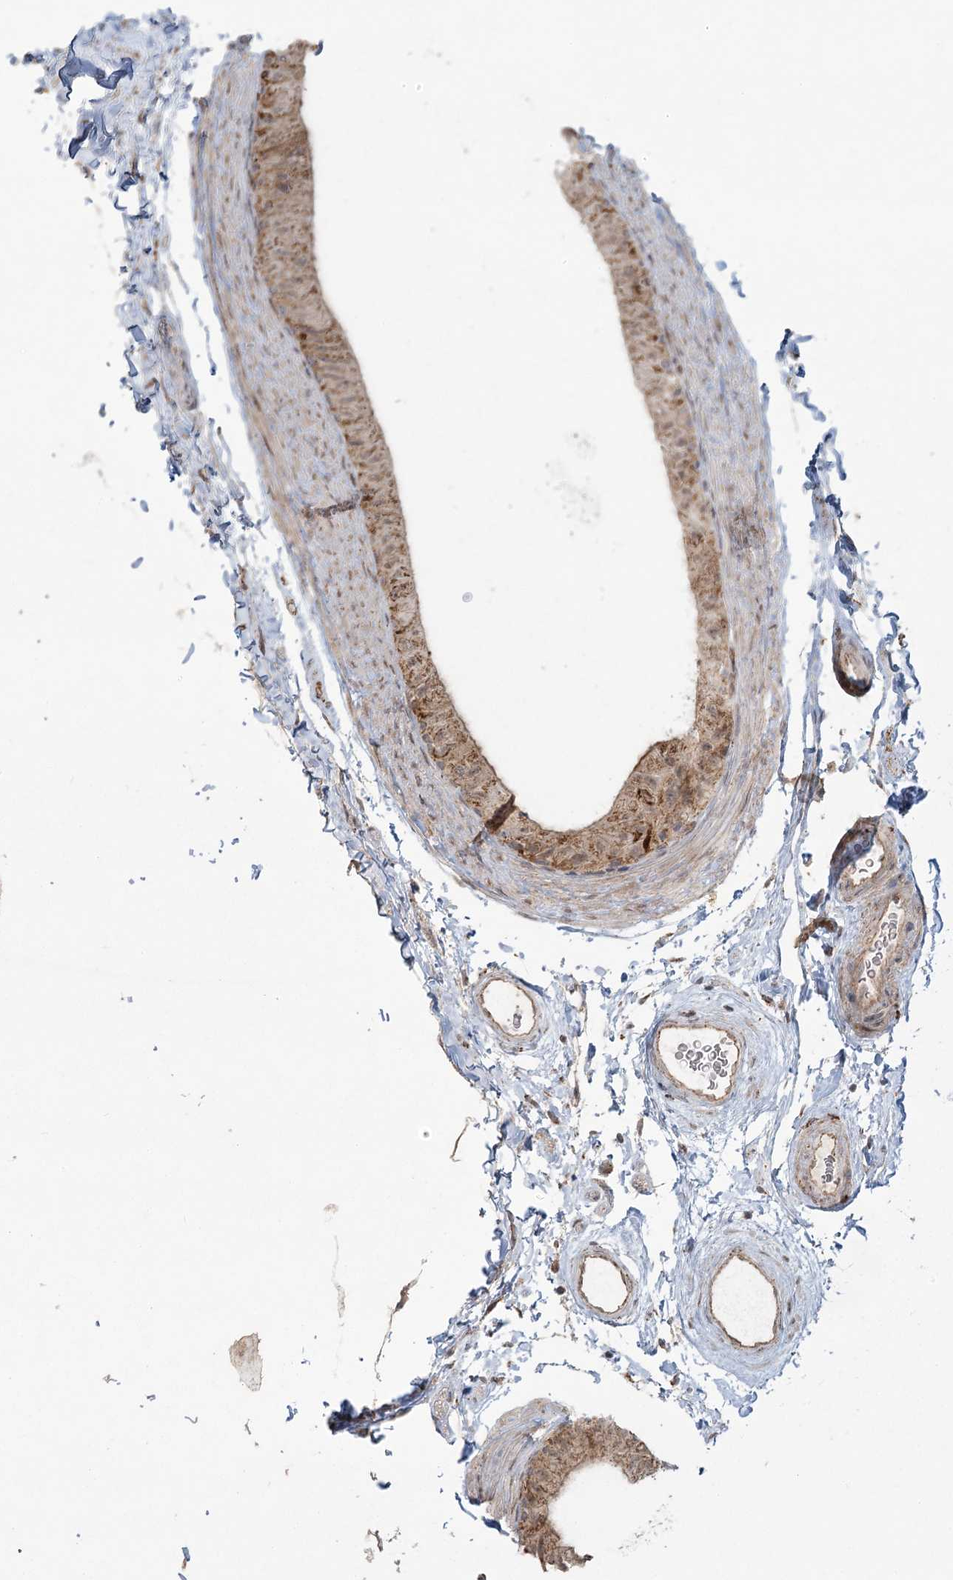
{"staining": {"intensity": "moderate", "quantity": ">75%", "location": "cytoplasmic/membranous"}, "tissue": "epididymis", "cell_type": "Glandular cells", "image_type": "normal", "snomed": [{"axis": "morphology", "description": "Normal tissue, NOS"}, {"axis": "topography", "description": "Epididymis"}], "caption": "Protein expression analysis of benign human epididymis reveals moderate cytoplasmic/membranous positivity in approximately >75% of glandular cells.", "gene": "LACTB", "patient": {"sex": "male", "age": 49}}